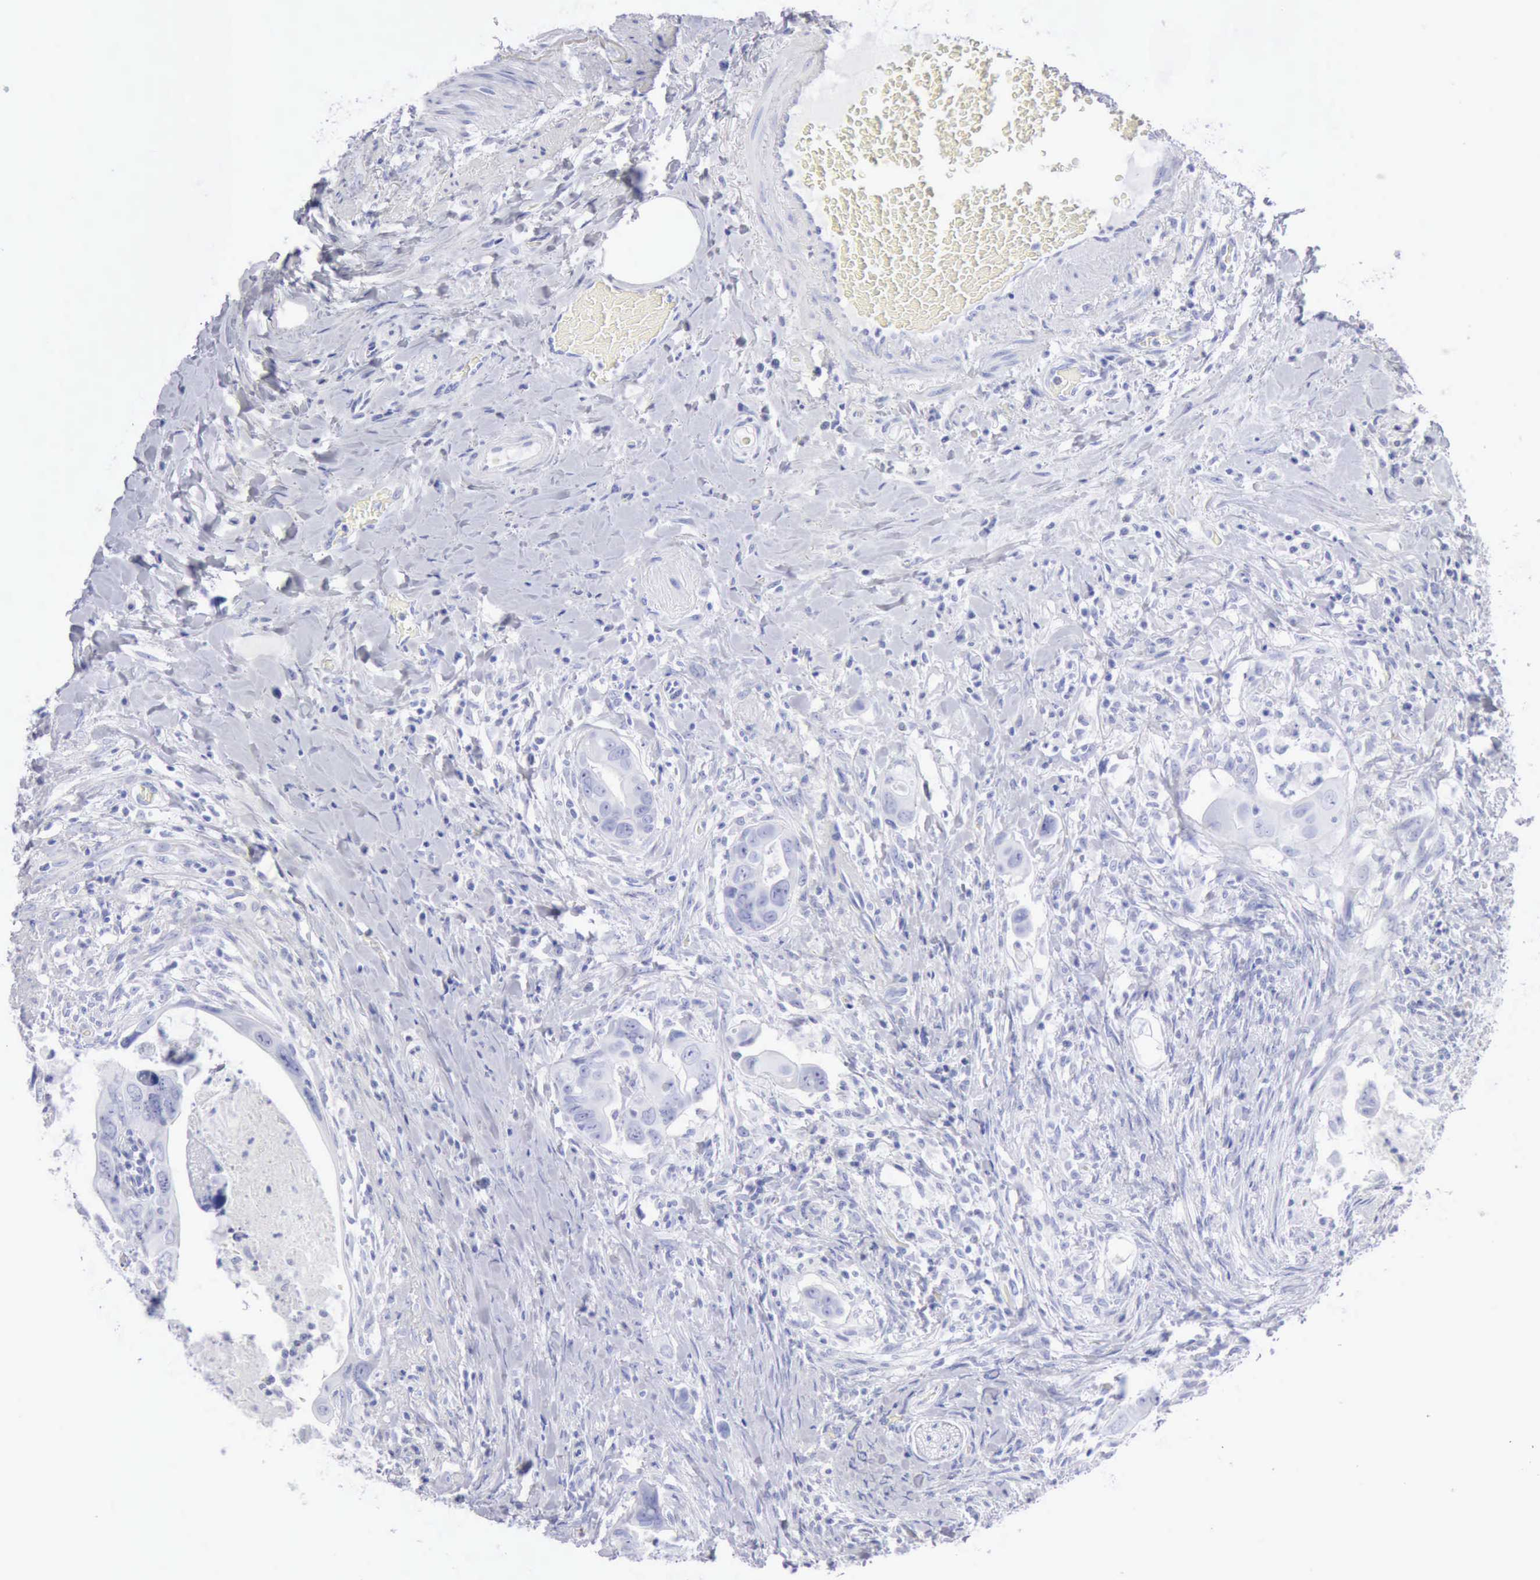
{"staining": {"intensity": "negative", "quantity": "none", "location": "none"}, "tissue": "colorectal cancer", "cell_type": "Tumor cells", "image_type": "cancer", "snomed": [{"axis": "morphology", "description": "Adenocarcinoma, NOS"}, {"axis": "topography", "description": "Rectum"}], "caption": "Histopathology image shows no protein expression in tumor cells of colorectal adenocarcinoma tissue.", "gene": "KRT5", "patient": {"sex": "male", "age": 53}}